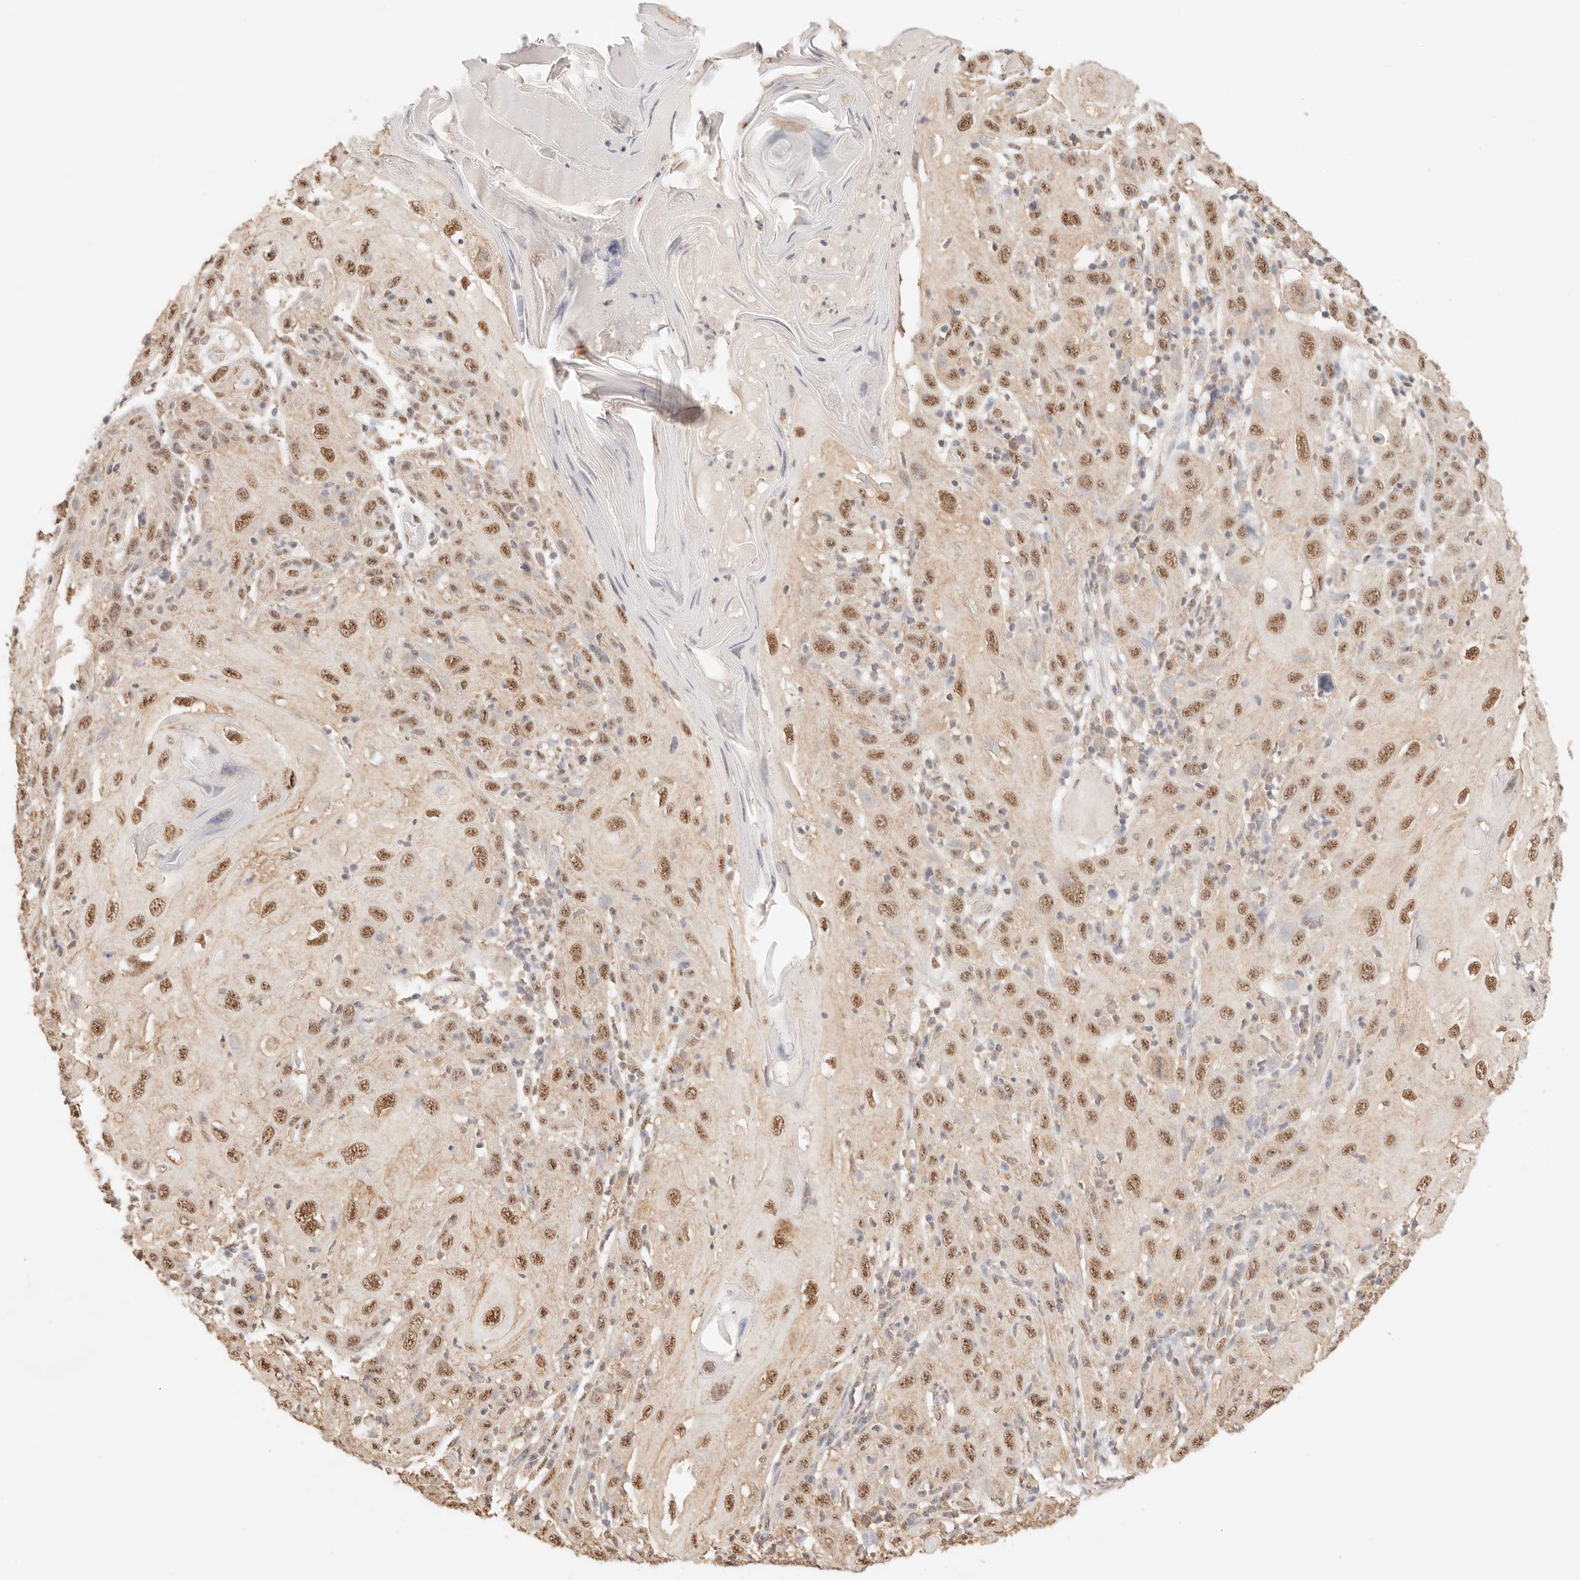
{"staining": {"intensity": "moderate", "quantity": ">75%", "location": "nuclear"}, "tissue": "skin cancer", "cell_type": "Tumor cells", "image_type": "cancer", "snomed": [{"axis": "morphology", "description": "Squamous cell carcinoma, NOS"}, {"axis": "topography", "description": "Skin"}], "caption": "Tumor cells reveal moderate nuclear staining in approximately >75% of cells in skin cancer. (IHC, brightfield microscopy, high magnification).", "gene": "IL1R2", "patient": {"sex": "female", "age": 88}}